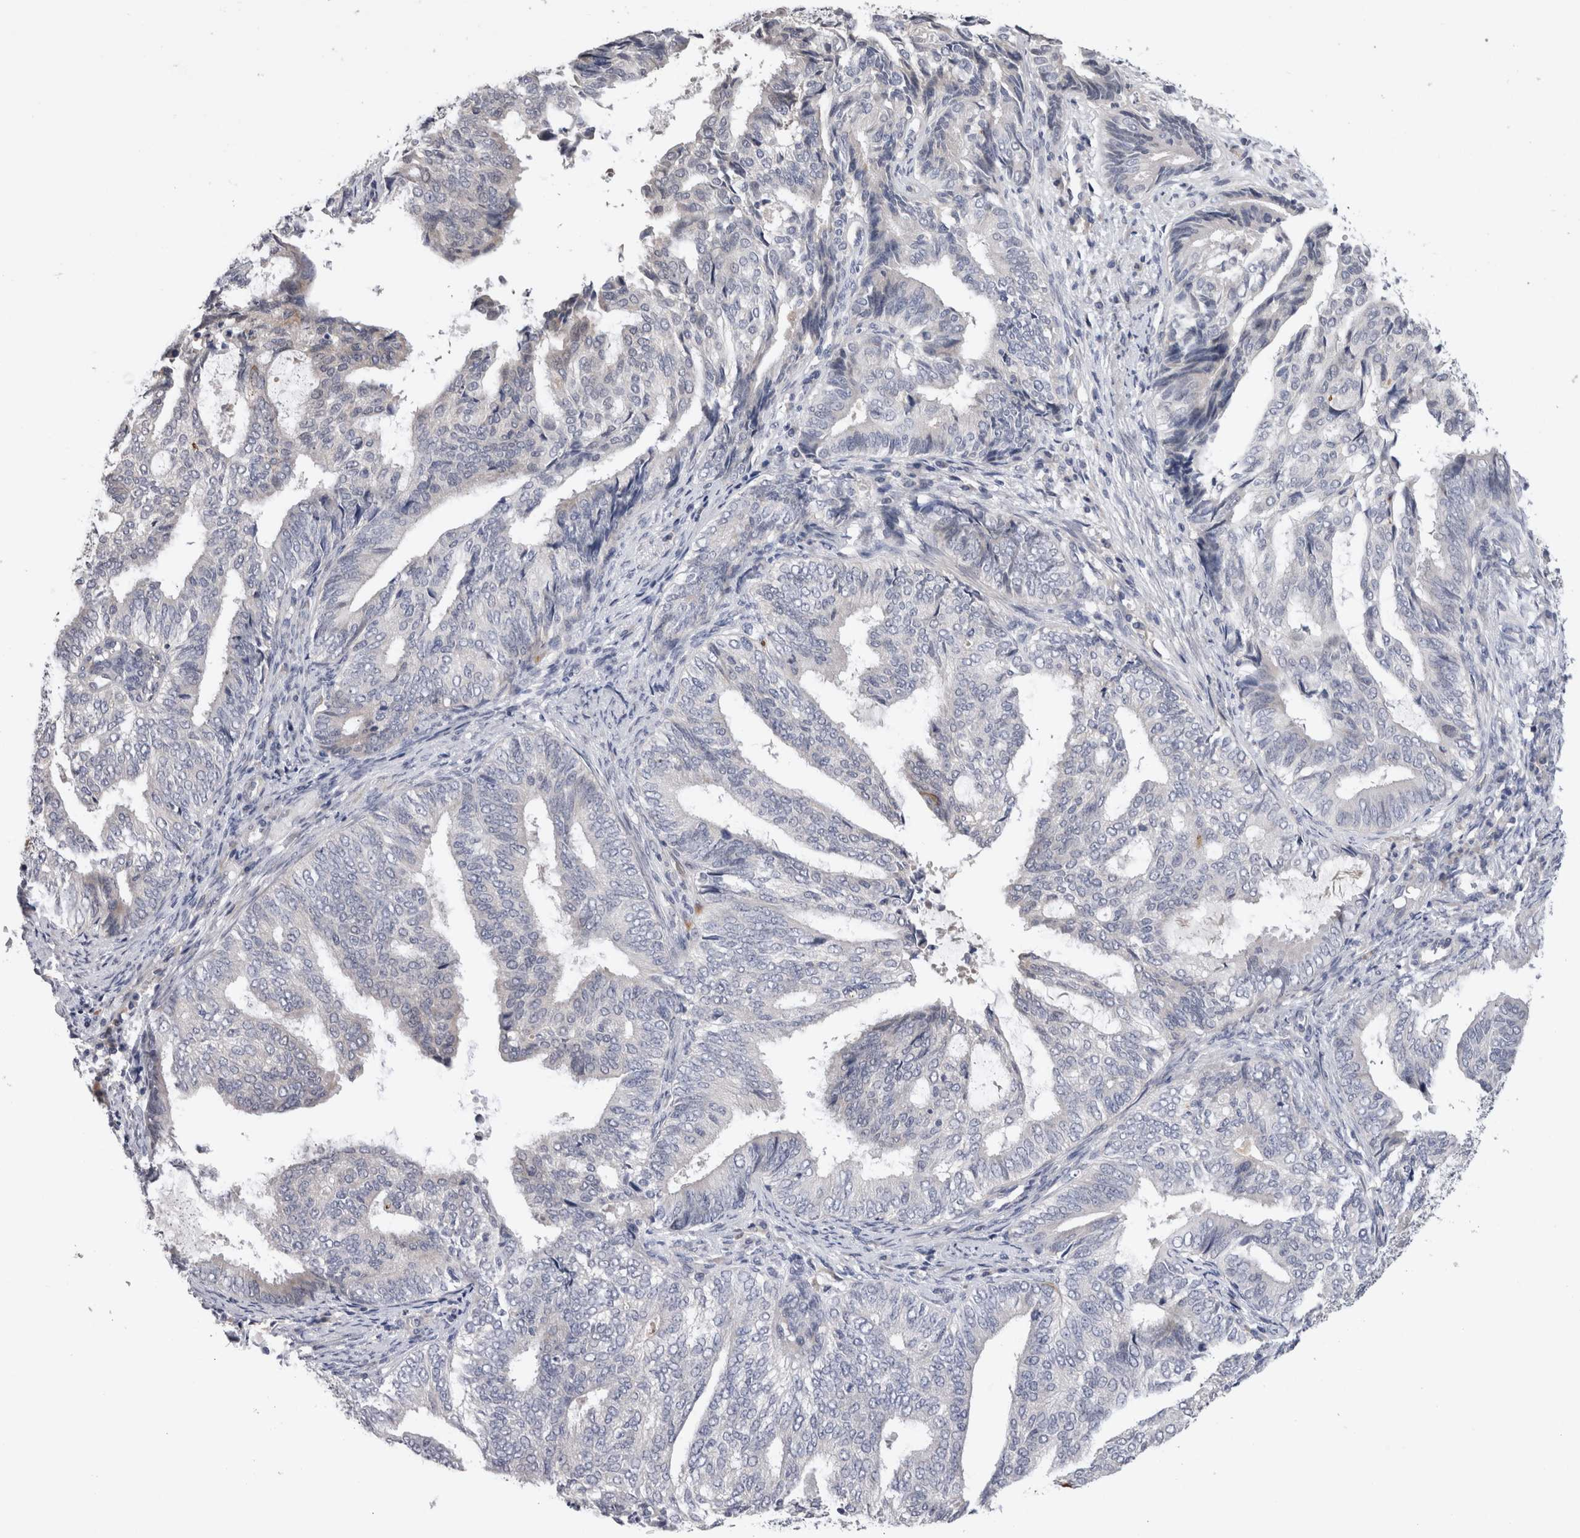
{"staining": {"intensity": "negative", "quantity": "none", "location": "none"}, "tissue": "endometrial cancer", "cell_type": "Tumor cells", "image_type": "cancer", "snomed": [{"axis": "morphology", "description": "Adenocarcinoma, NOS"}, {"axis": "topography", "description": "Endometrium"}], "caption": "This is a photomicrograph of immunohistochemistry staining of endometrial cancer (adenocarcinoma), which shows no staining in tumor cells. (DAB (3,3'-diaminobenzidine) IHC visualized using brightfield microscopy, high magnification).", "gene": "CRYBG1", "patient": {"sex": "female", "age": 58}}